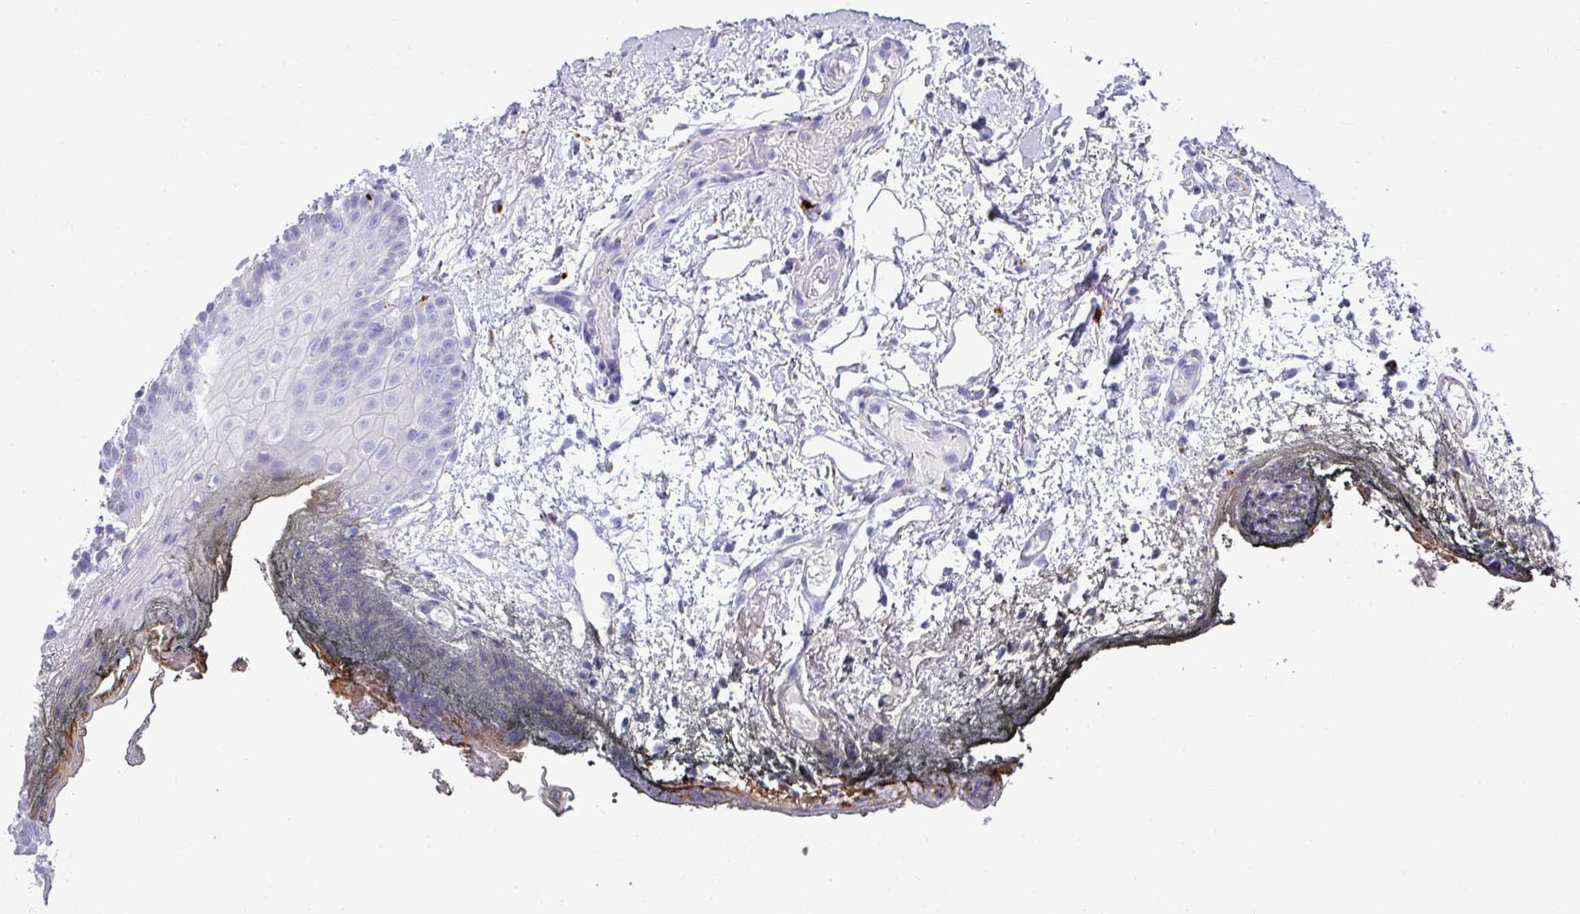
{"staining": {"intensity": "negative", "quantity": "none", "location": "none"}, "tissue": "oral mucosa", "cell_type": "Squamous epithelial cells", "image_type": "normal", "snomed": [{"axis": "morphology", "description": "Normal tissue, NOS"}, {"axis": "morphology", "description": "Squamous cell carcinoma, NOS"}, {"axis": "topography", "description": "Oral tissue"}, {"axis": "topography", "description": "Head-Neck"}], "caption": "Immunohistochemistry photomicrograph of benign oral mucosa: human oral mucosa stained with DAB (3,3'-diaminobenzidine) exhibits no significant protein staining in squamous epithelial cells.", "gene": "CPVL", "patient": {"sex": "female", "age": 81}}